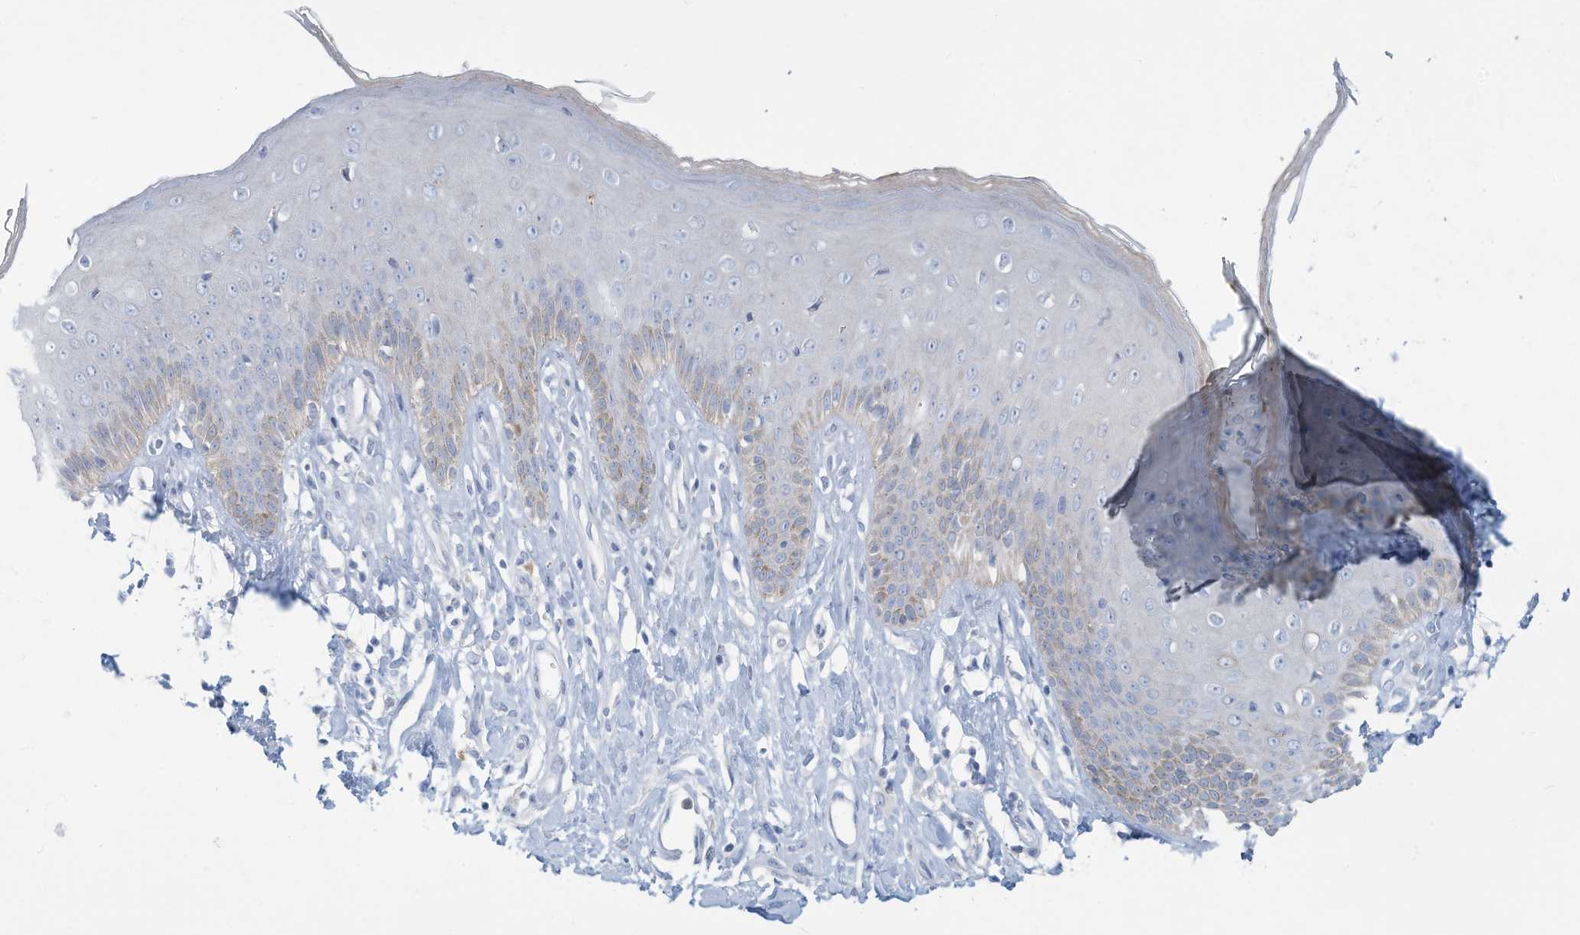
{"staining": {"intensity": "weak", "quantity": "<25%", "location": "cytoplasmic/membranous"}, "tissue": "skin", "cell_type": "Epidermal cells", "image_type": "normal", "snomed": [{"axis": "morphology", "description": "Normal tissue, NOS"}, {"axis": "morphology", "description": "Squamous cell carcinoma, NOS"}, {"axis": "topography", "description": "Vulva"}], "caption": "The immunohistochemistry image has no significant positivity in epidermal cells of skin. (Stains: DAB (3,3'-diaminobenzidine) immunohistochemistry with hematoxylin counter stain, Microscopy: brightfield microscopy at high magnification).", "gene": "ERI2", "patient": {"sex": "female", "age": 85}}